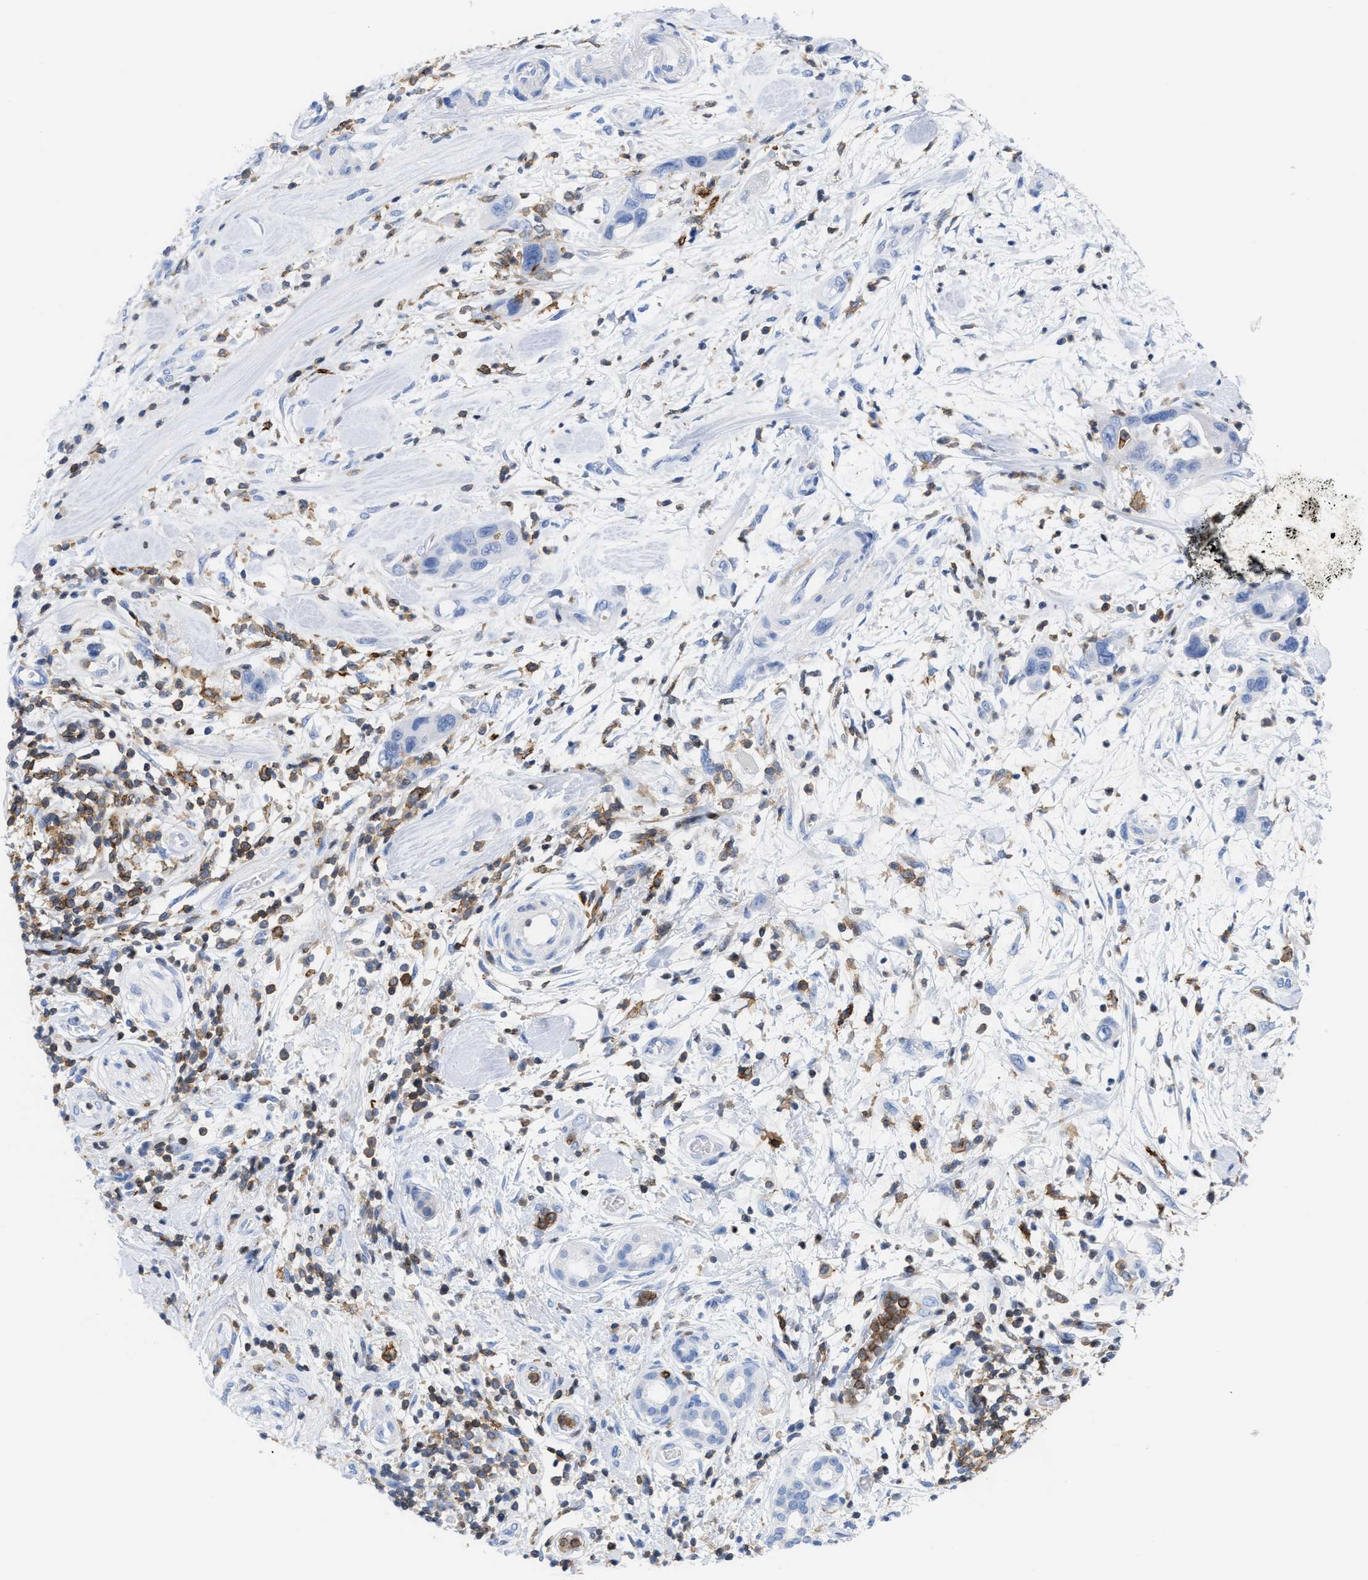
{"staining": {"intensity": "negative", "quantity": "none", "location": "none"}, "tissue": "pancreatic cancer", "cell_type": "Tumor cells", "image_type": "cancer", "snomed": [{"axis": "morphology", "description": "Adenocarcinoma, NOS"}, {"axis": "topography", "description": "Pancreas"}], "caption": "This is an immunohistochemistry image of human adenocarcinoma (pancreatic). There is no expression in tumor cells.", "gene": "LCP1", "patient": {"sex": "female", "age": 70}}